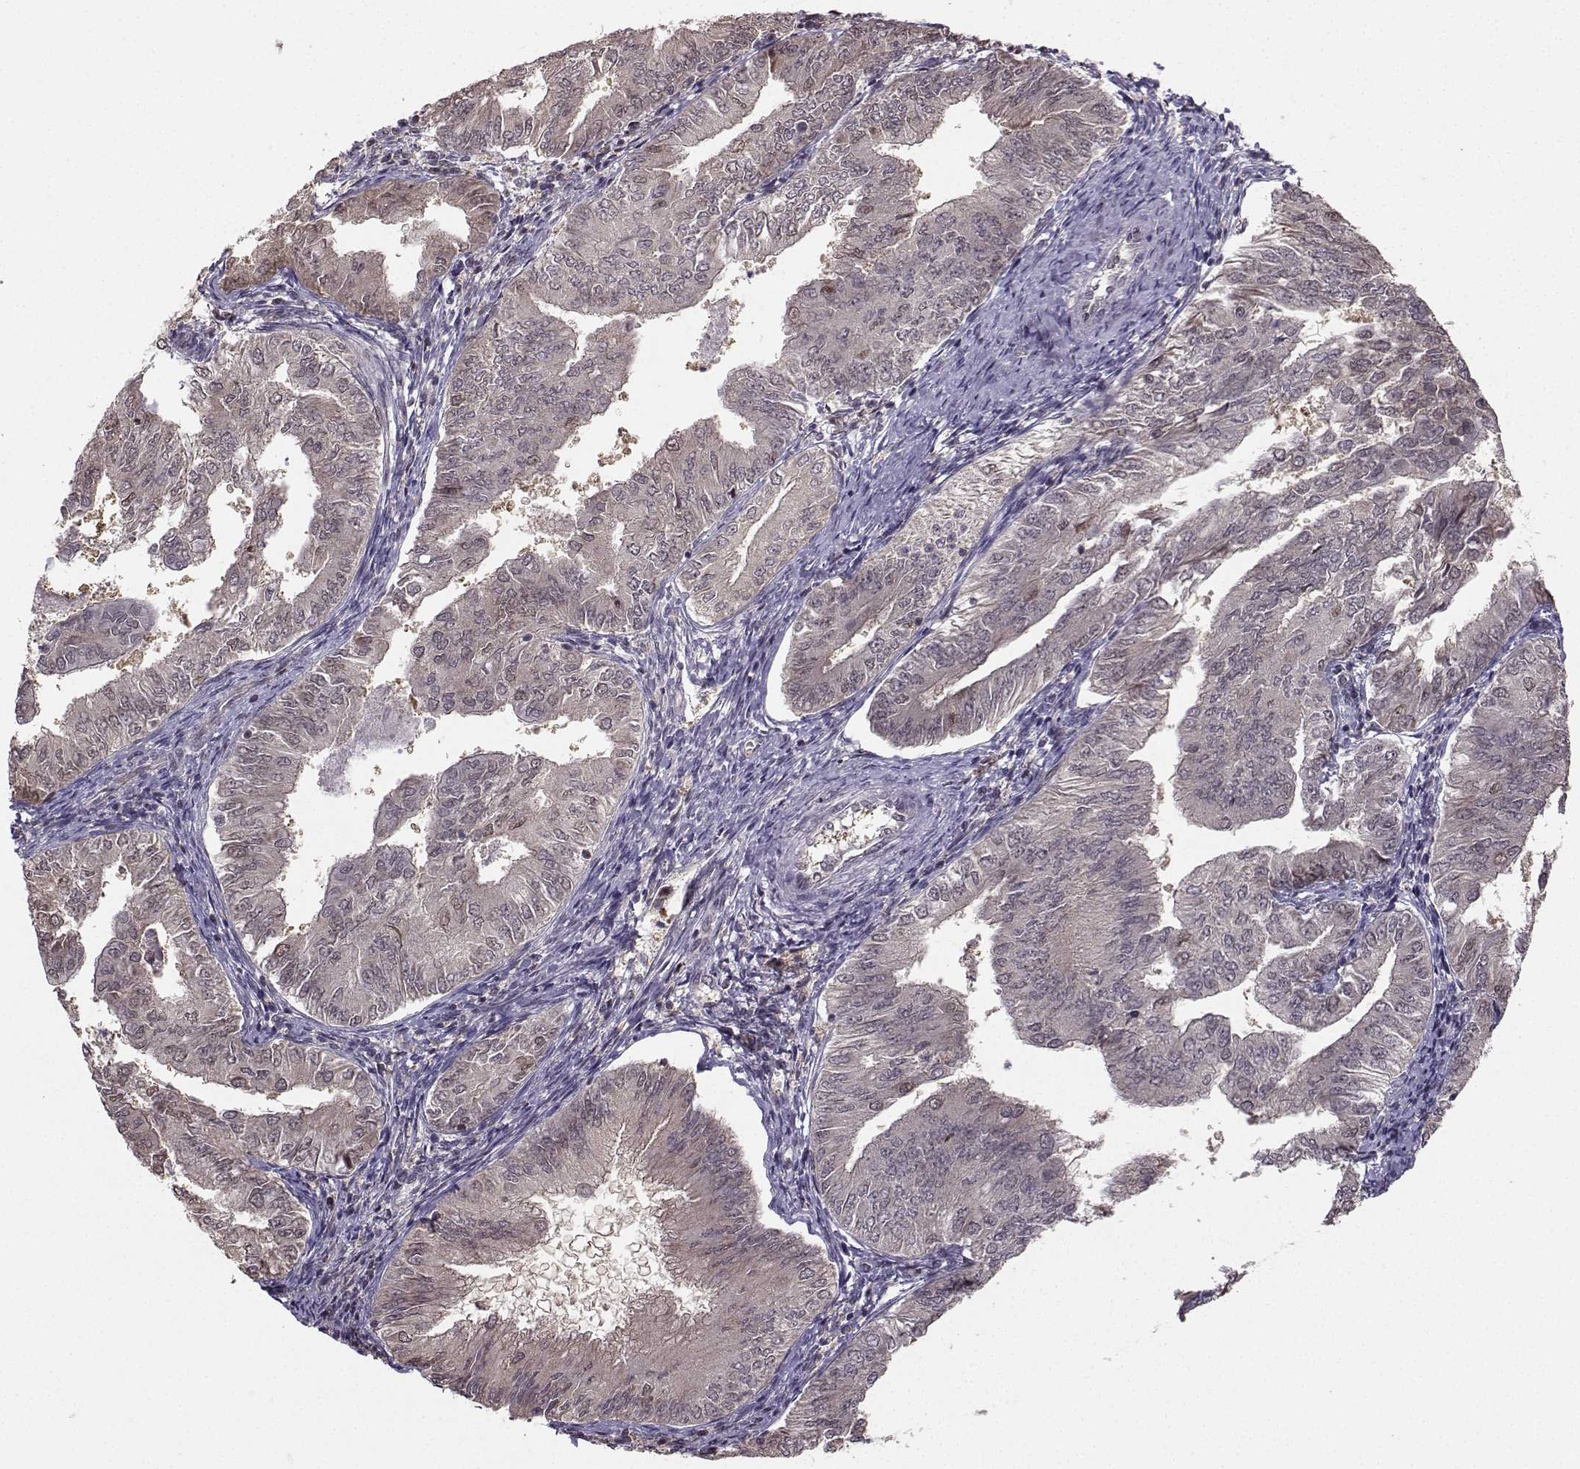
{"staining": {"intensity": "negative", "quantity": "none", "location": "none"}, "tissue": "endometrial cancer", "cell_type": "Tumor cells", "image_type": "cancer", "snomed": [{"axis": "morphology", "description": "Adenocarcinoma, NOS"}, {"axis": "topography", "description": "Endometrium"}], "caption": "Immunohistochemical staining of endometrial cancer reveals no significant staining in tumor cells. (Immunohistochemistry, brightfield microscopy, high magnification).", "gene": "PKP2", "patient": {"sex": "female", "age": 53}}